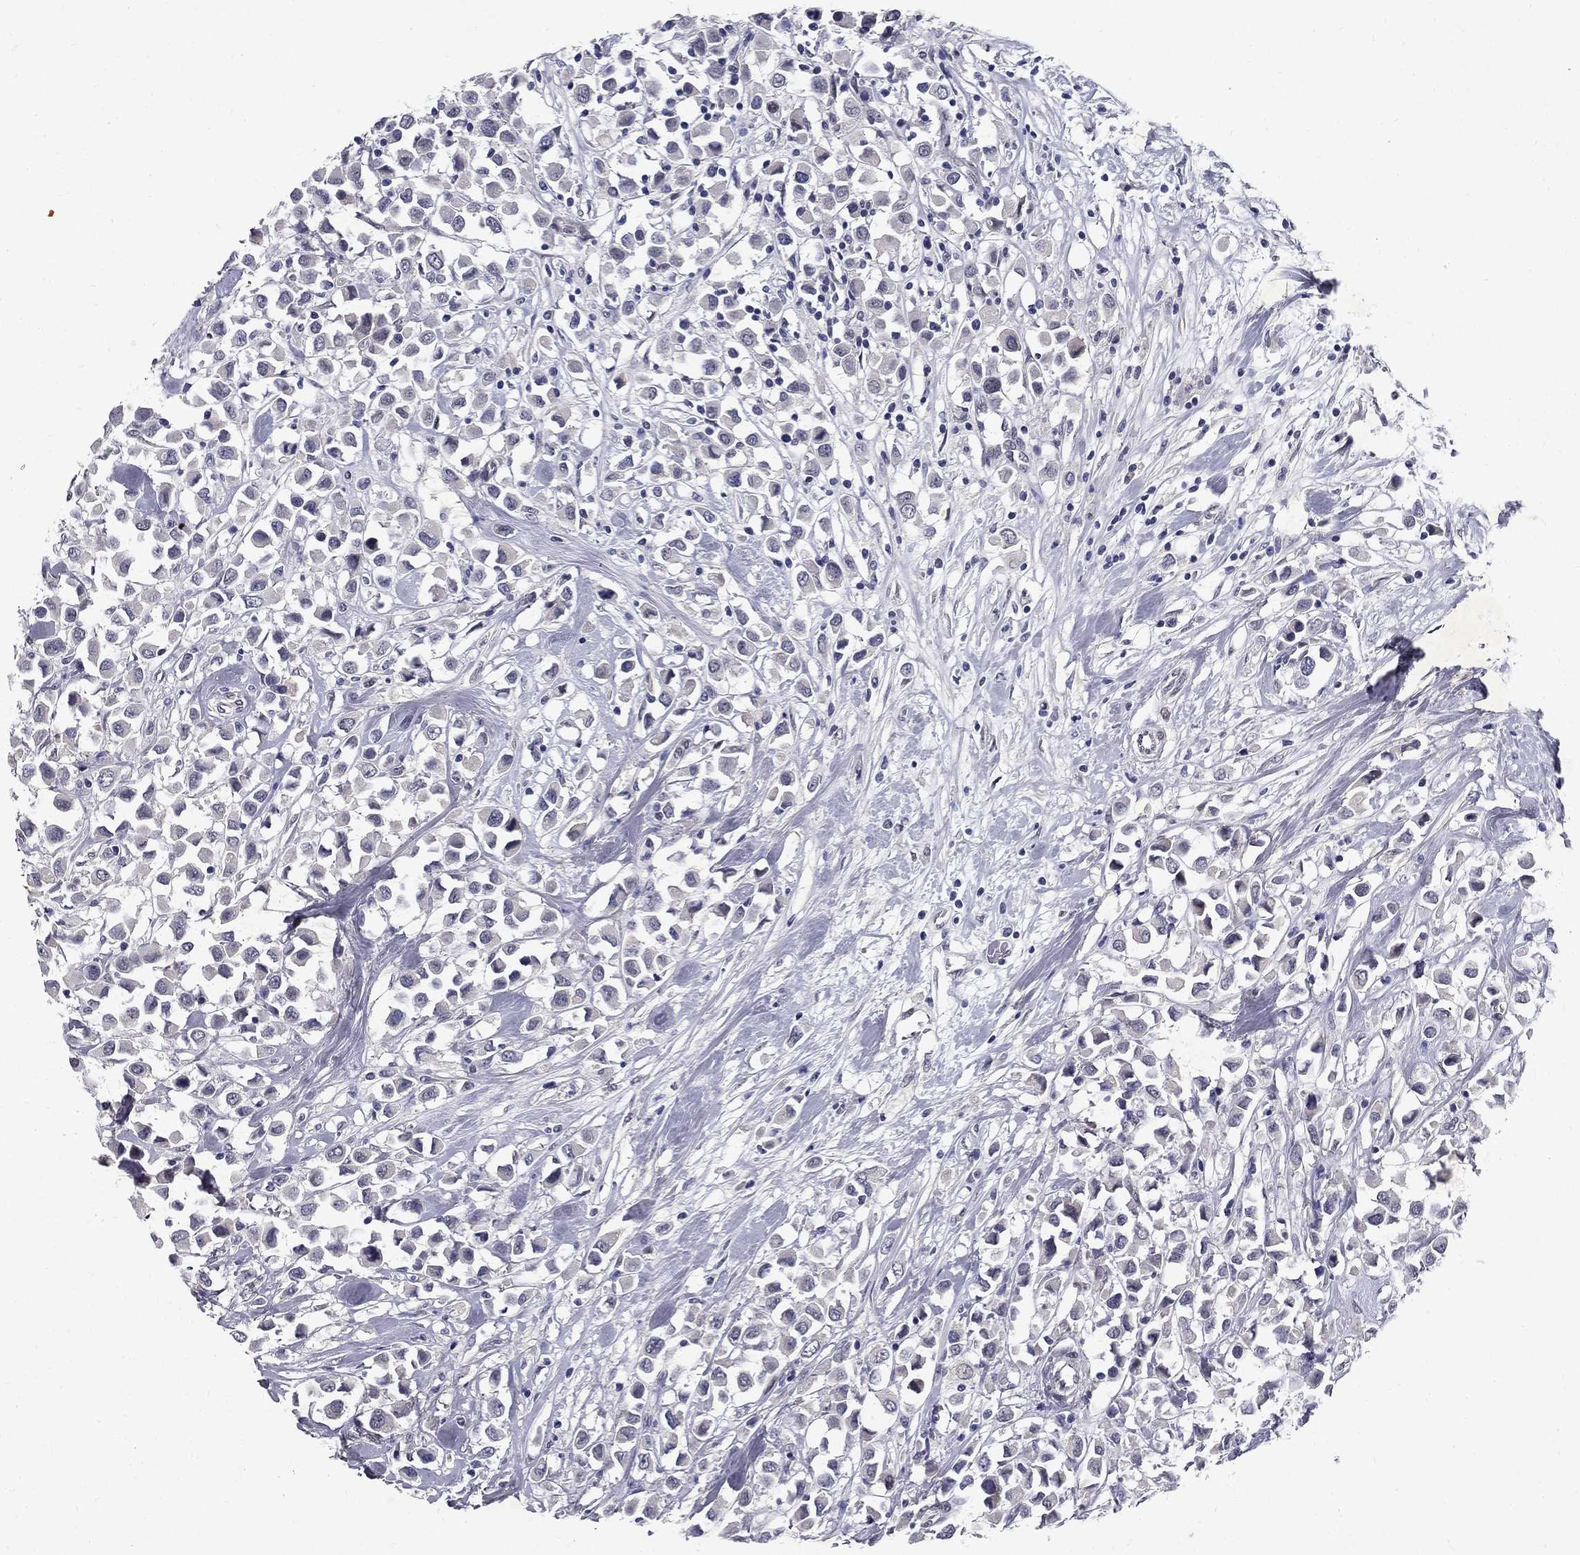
{"staining": {"intensity": "negative", "quantity": "none", "location": "none"}, "tissue": "breast cancer", "cell_type": "Tumor cells", "image_type": "cancer", "snomed": [{"axis": "morphology", "description": "Duct carcinoma"}, {"axis": "topography", "description": "Breast"}], "caption": "Immunohistochemistry histopathology image of human breast intraductal carcinoma stained for a protein (brown), which displays no positivity in tumor cells.", "gene": "RBFOX1", "patient": {"sex": "female", "age": 61}}